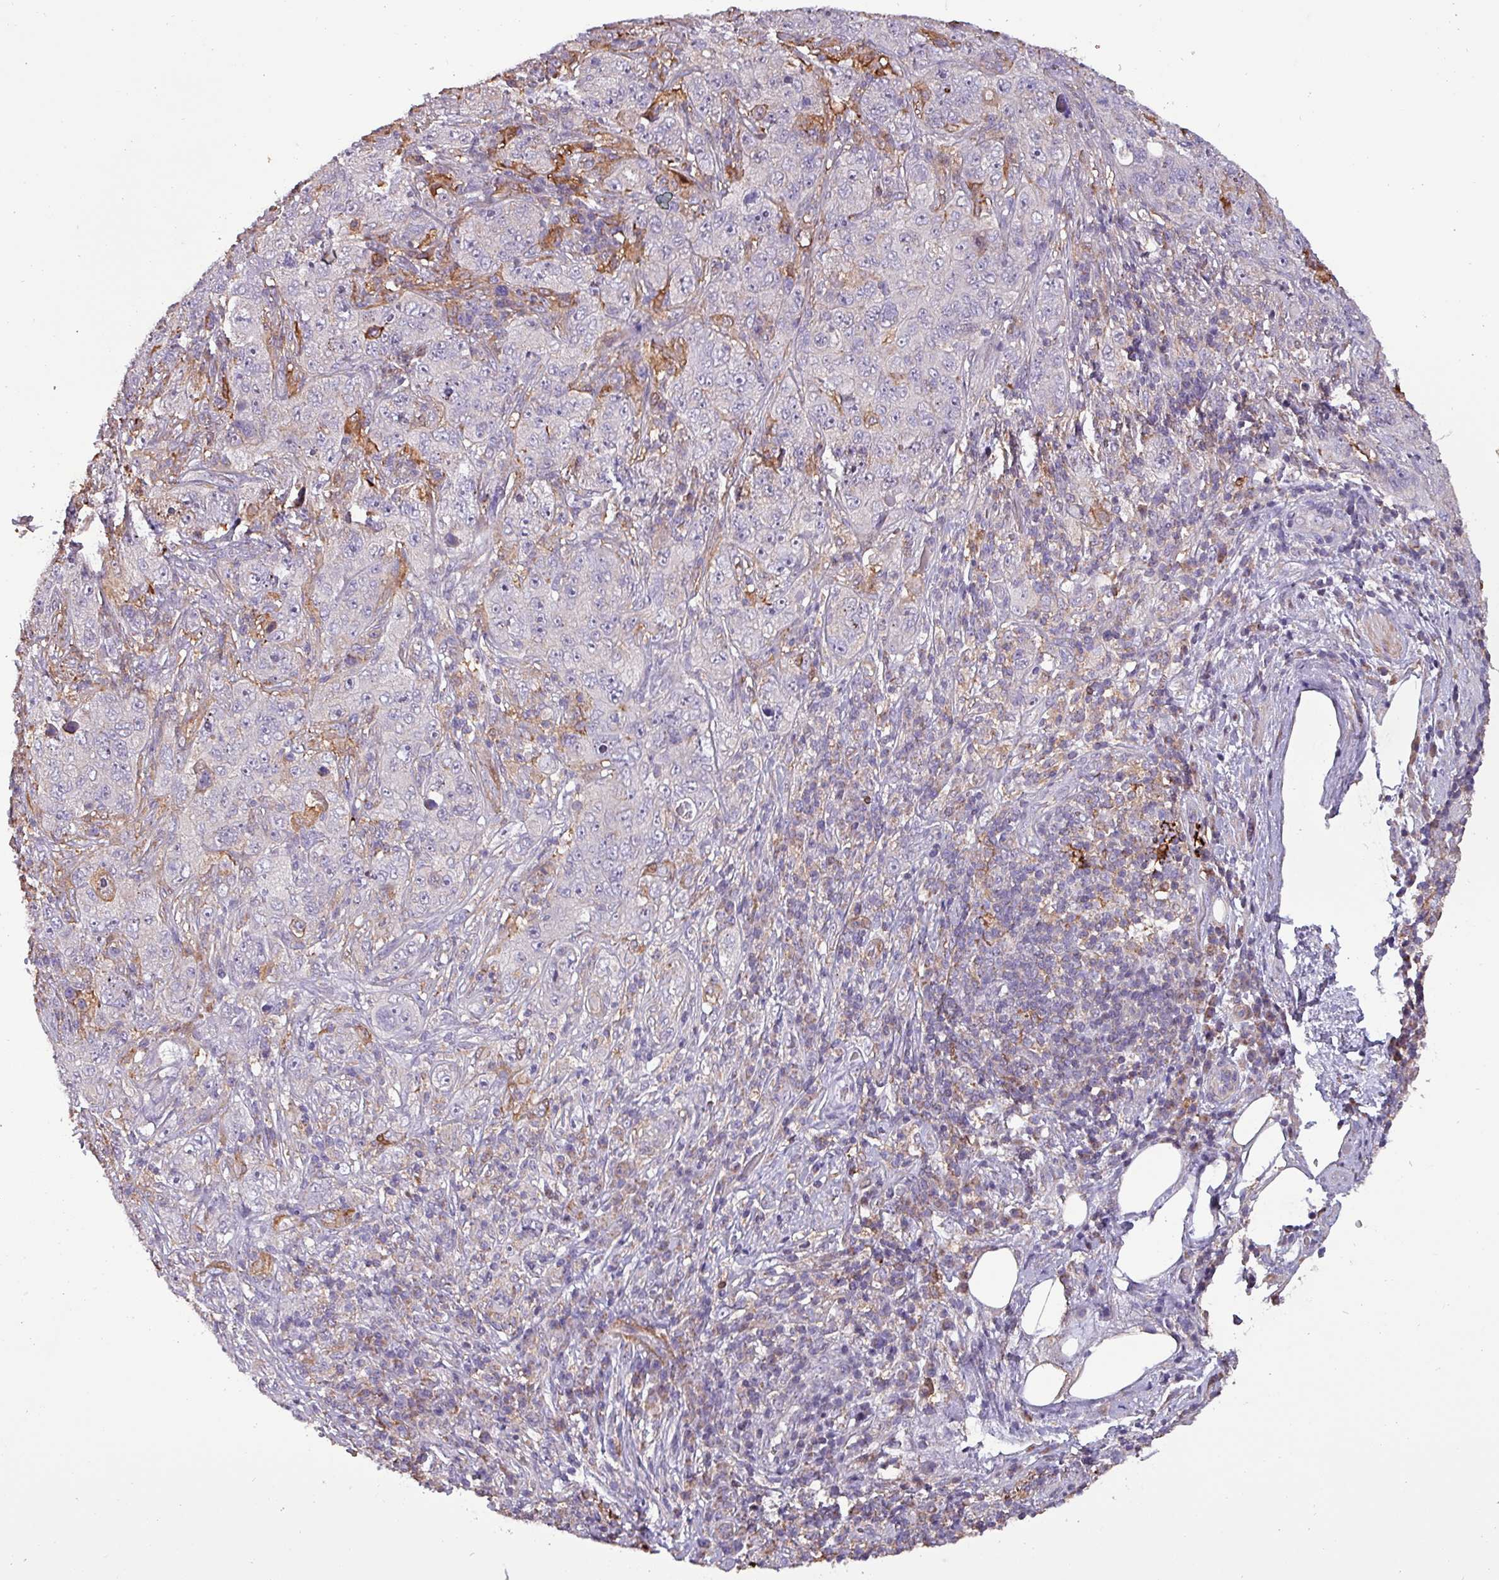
{"staining": {"intensity": "negative", "quantity": "none", "location": "none"}, "tissue": "pancreatic cancer", "cell_type": "Tumor cells", "image_type": "cancer", "snomed": [{"axis": "morphology", "description": "Adenocarcinoma, NOS"}, {"axis": "topography", "description": "Pancreas"}], "caption": "Immunohistochemistry micrograph of neoplastic tissue: pancreatic cancer (adenocarcinoma) stained with DAB reveals no significant protein staining in tumor cells.", "gene": "SCIN", "patient": {"sex": "male", "age": 68}}